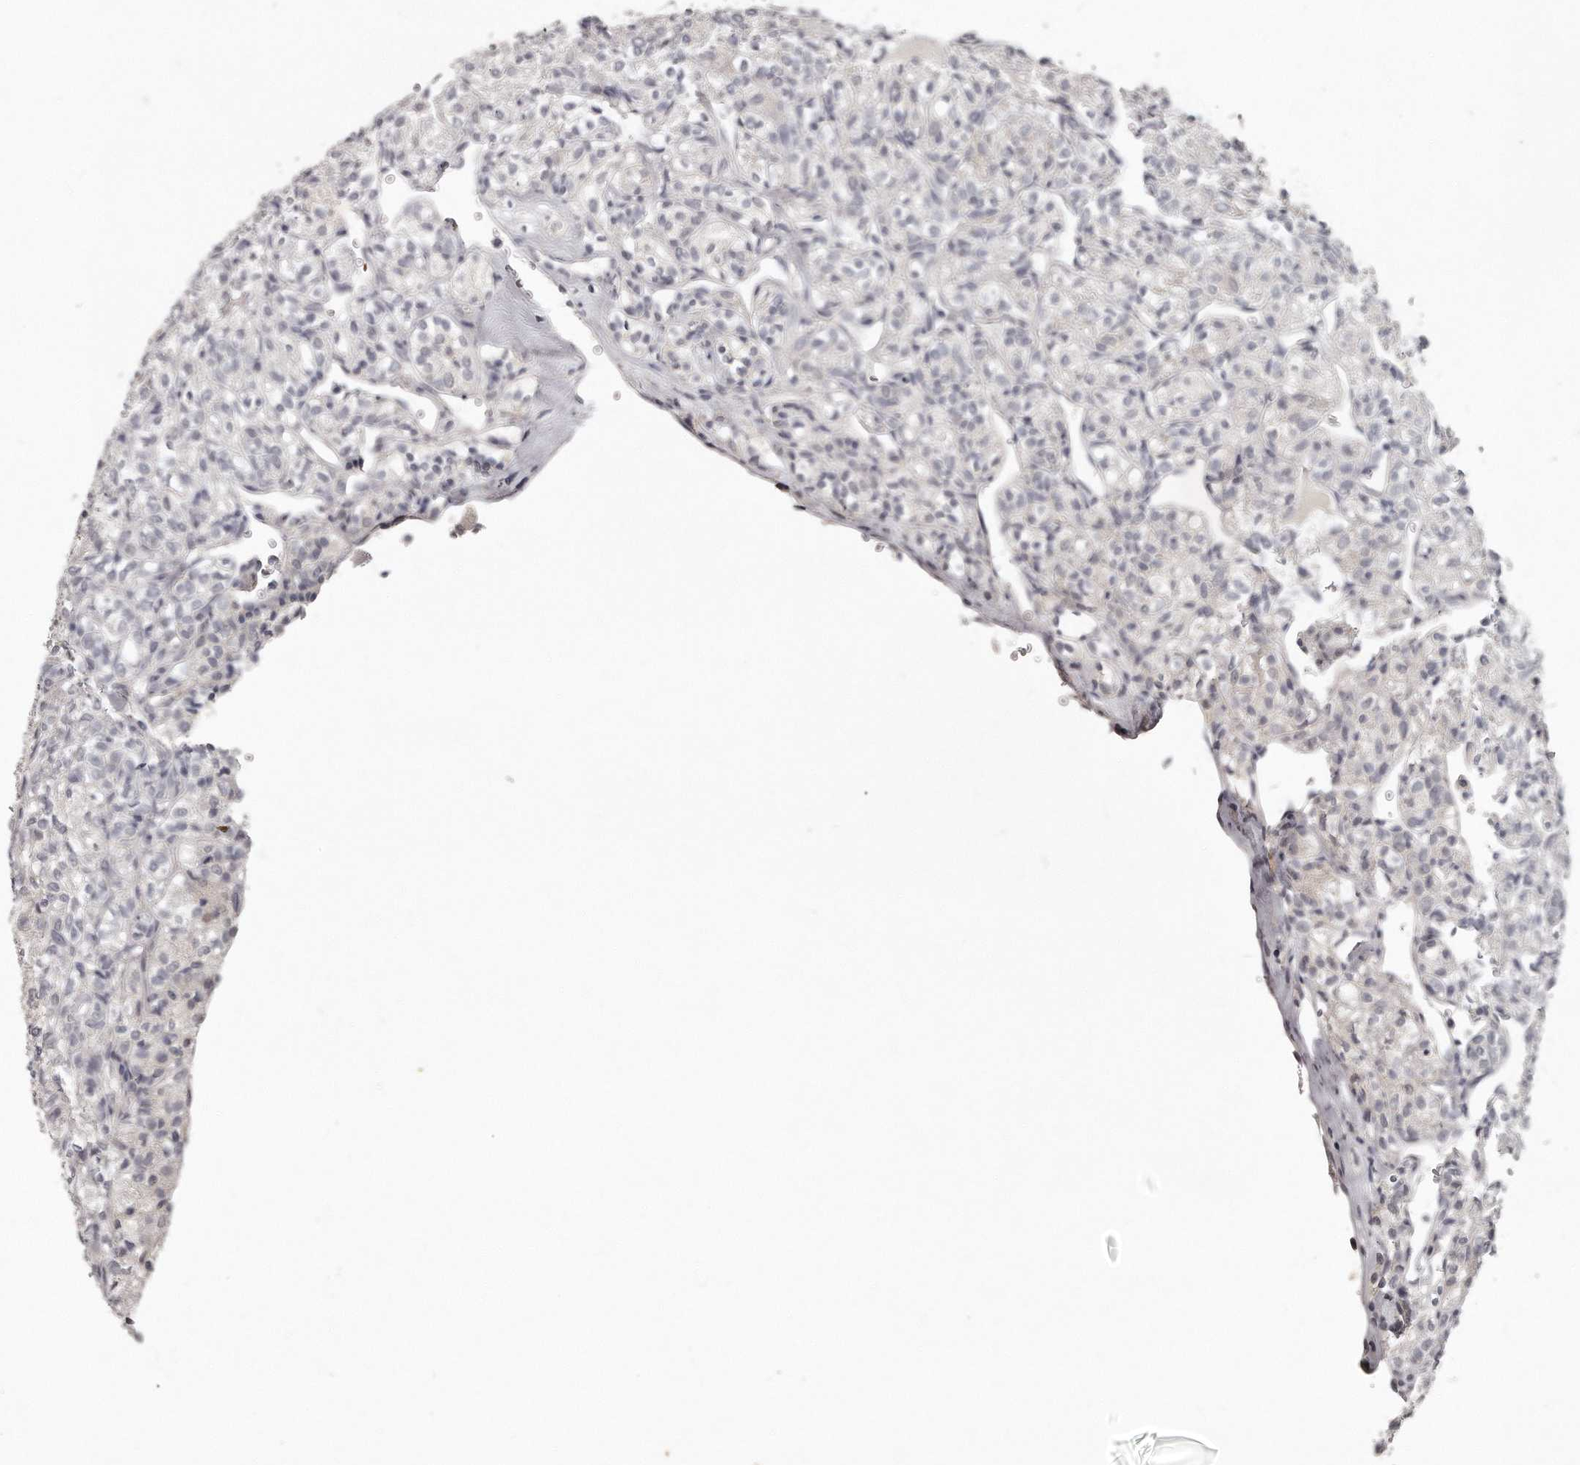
{"staining": {"intensity": "negative", "quantity": "none", "location": "none"}, "tissue": "renal cancer", "cell_type": "Tumor cells", "image_type": "cancer", "snomed": [{"axis": "morphology", "description": "Adenocarcinoma, NOS"}, {"axis": "topography", "description": "Kidney"}], "caption": "Tumor cells show no significant positivity in renal cancer.", "gene": "GGCT", "patient": {"sex": "male", "age": 77}}